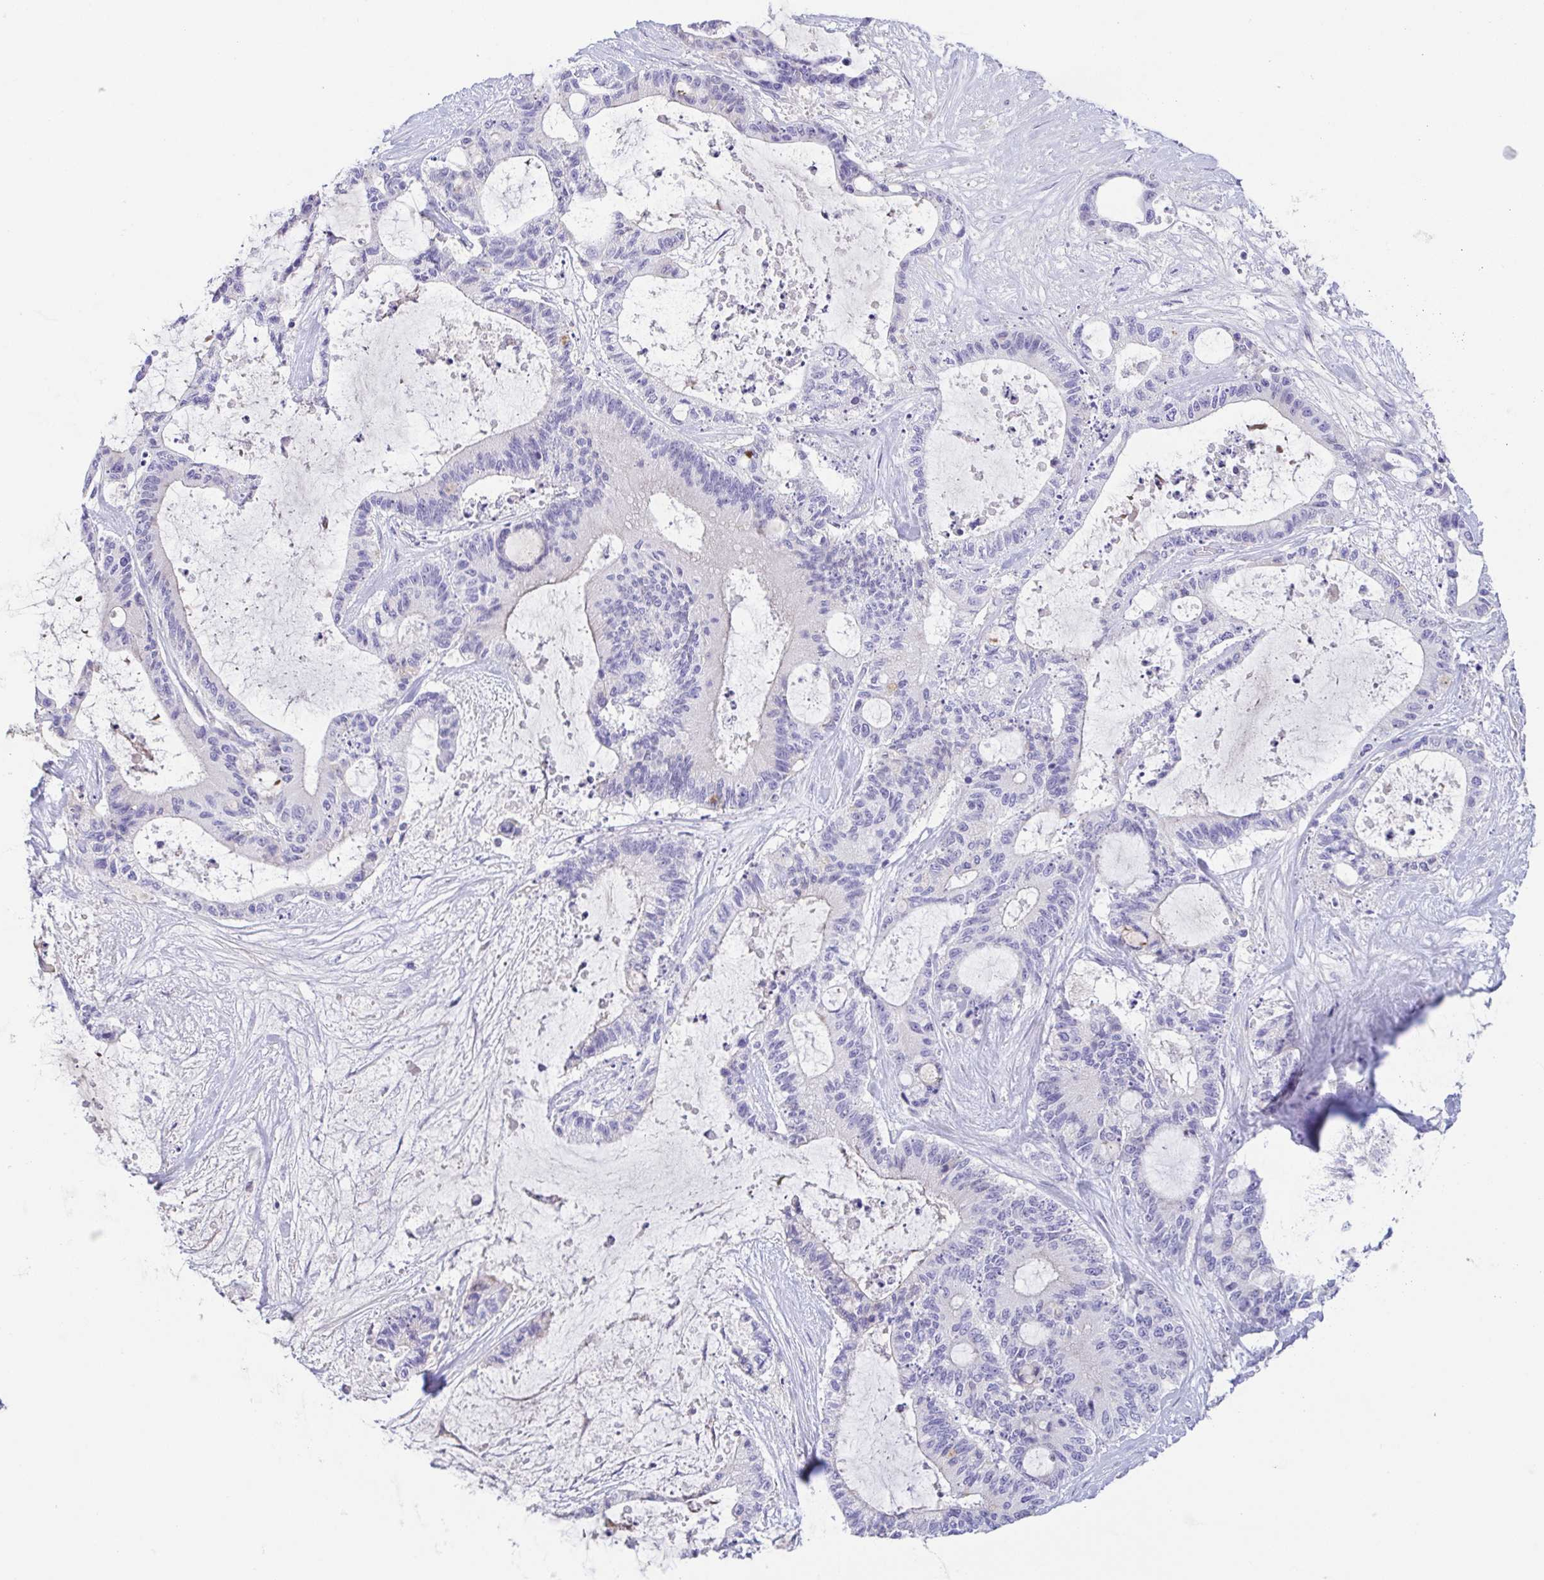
{"staining": {"intensity": "negative", "quantity": "none", "location": "none"}, "tissue": "liver cancer", "cell_type": "Tumor cells", "image_type": "cancer", "snomed": [{"axis": "morphology", "description": "Normal tissue, NOS"}, {"axis": "morphology", "description": "Cholangiocarcinoma"}, {"axis": "topography", "description": "Liver"}, {"axis": "topography", "description": "Peripheral nerve tissue"}], "caption": "IHC micrograph of neoplastic tissue: liver cancer stained with DAB (3,3'-diaminobenzidine) displays no significant protein expression in tumor cells.", "gene": "TREH", "patient": {"sex": "female", "age": 73}}